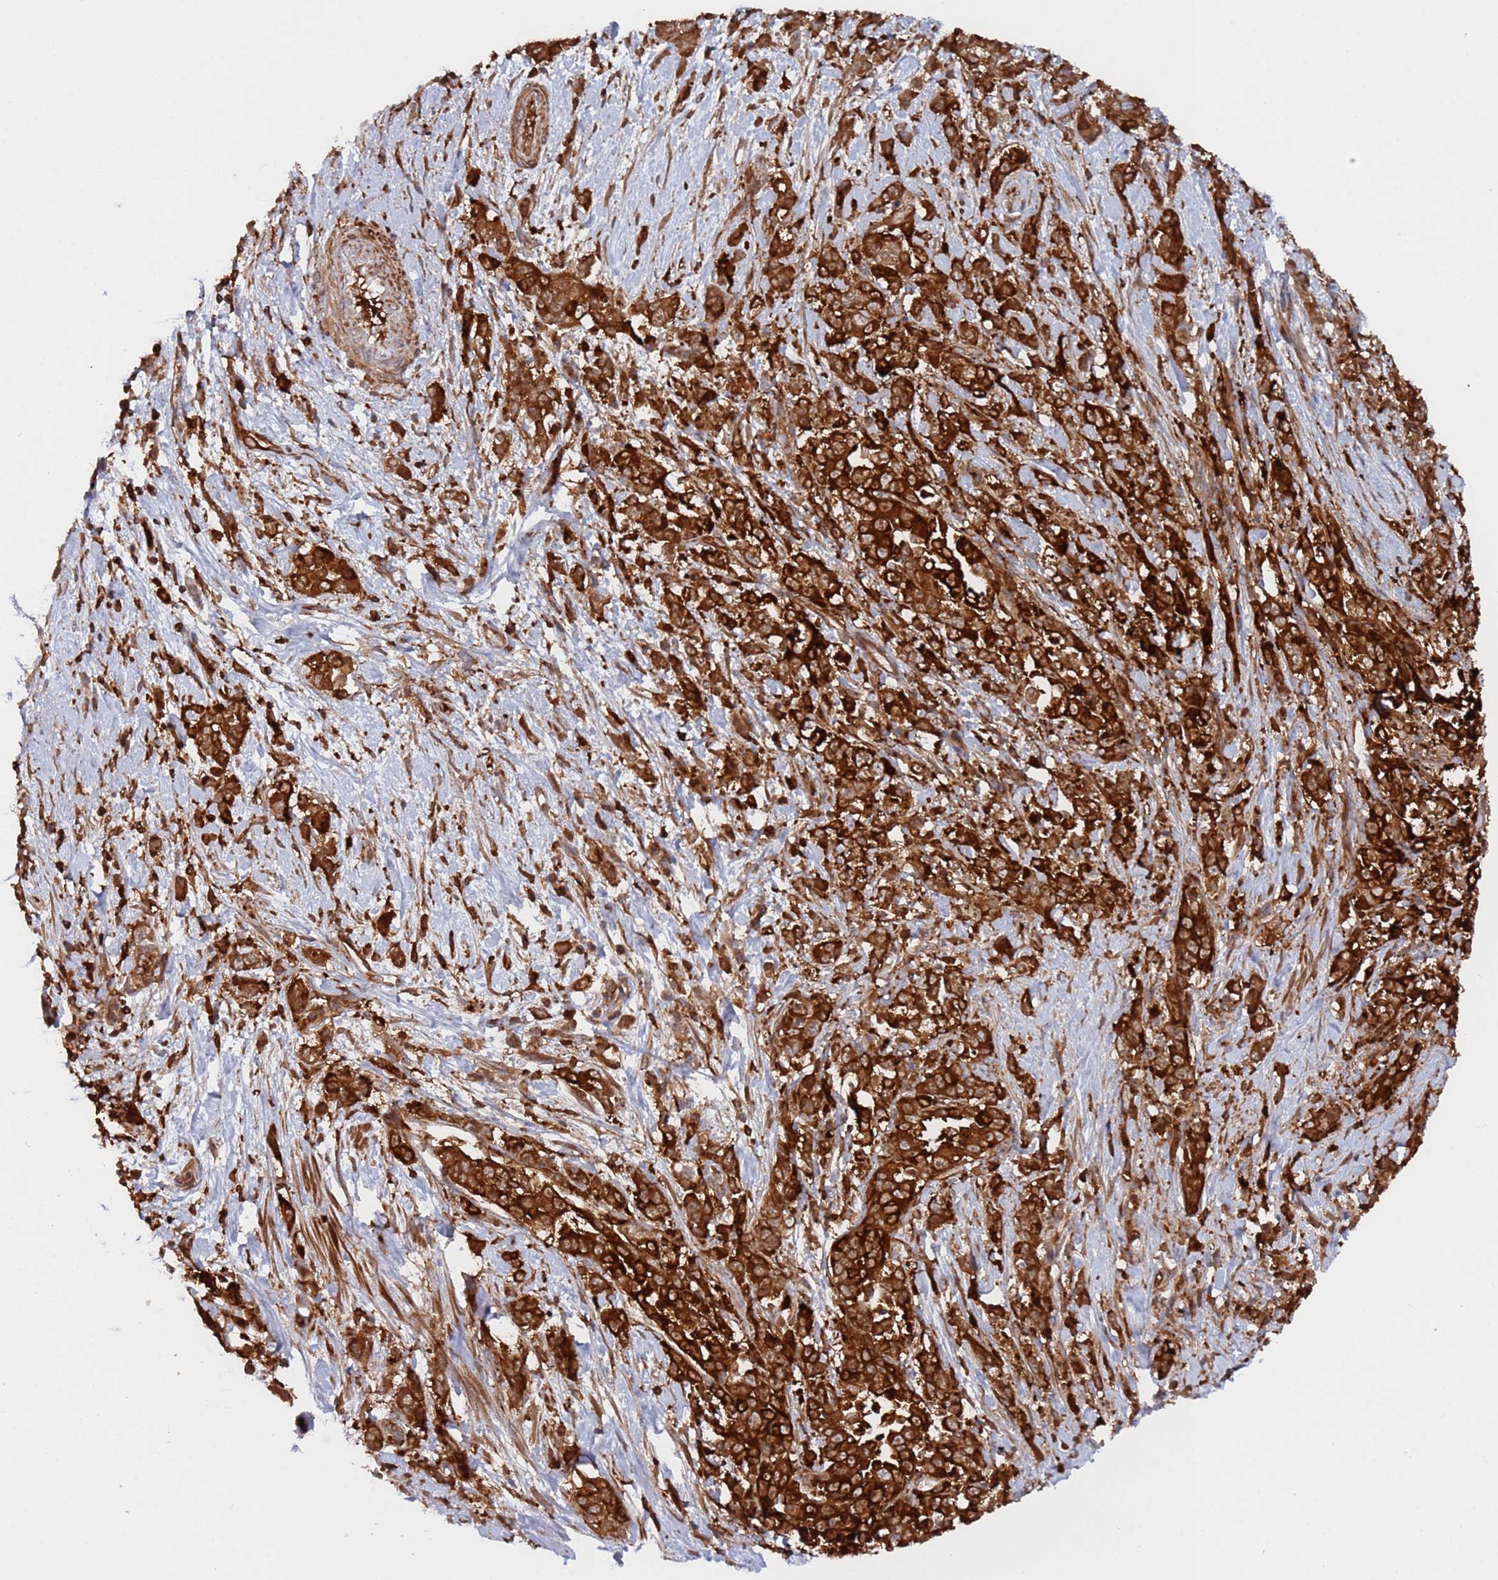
{"staining": {"intensity": "strong", "quantity": ">75%", "location": "cytoplasmic/membranous"}, "tissue": "pancreatic cancer", "cell_type": "Tumor cells", "image_type": "cancer", "snomed": [{"axis": "morphology", "description": "Normal tissue, NOS"}, {"axis": "morphology", "description": "Adenocarcinoma, NOS"}, {"axis": "topography", "description": "Pancreas"}], "caption": "A micrograph showing strong cytoplasmic/membranous expression in approximately >75% of tumor cells in pancreatic adenocarcinoma, as visualized by brown immunohistochemical staining.", "gene": "DDX60", "patient": {"sex": "female", "age": 64}}